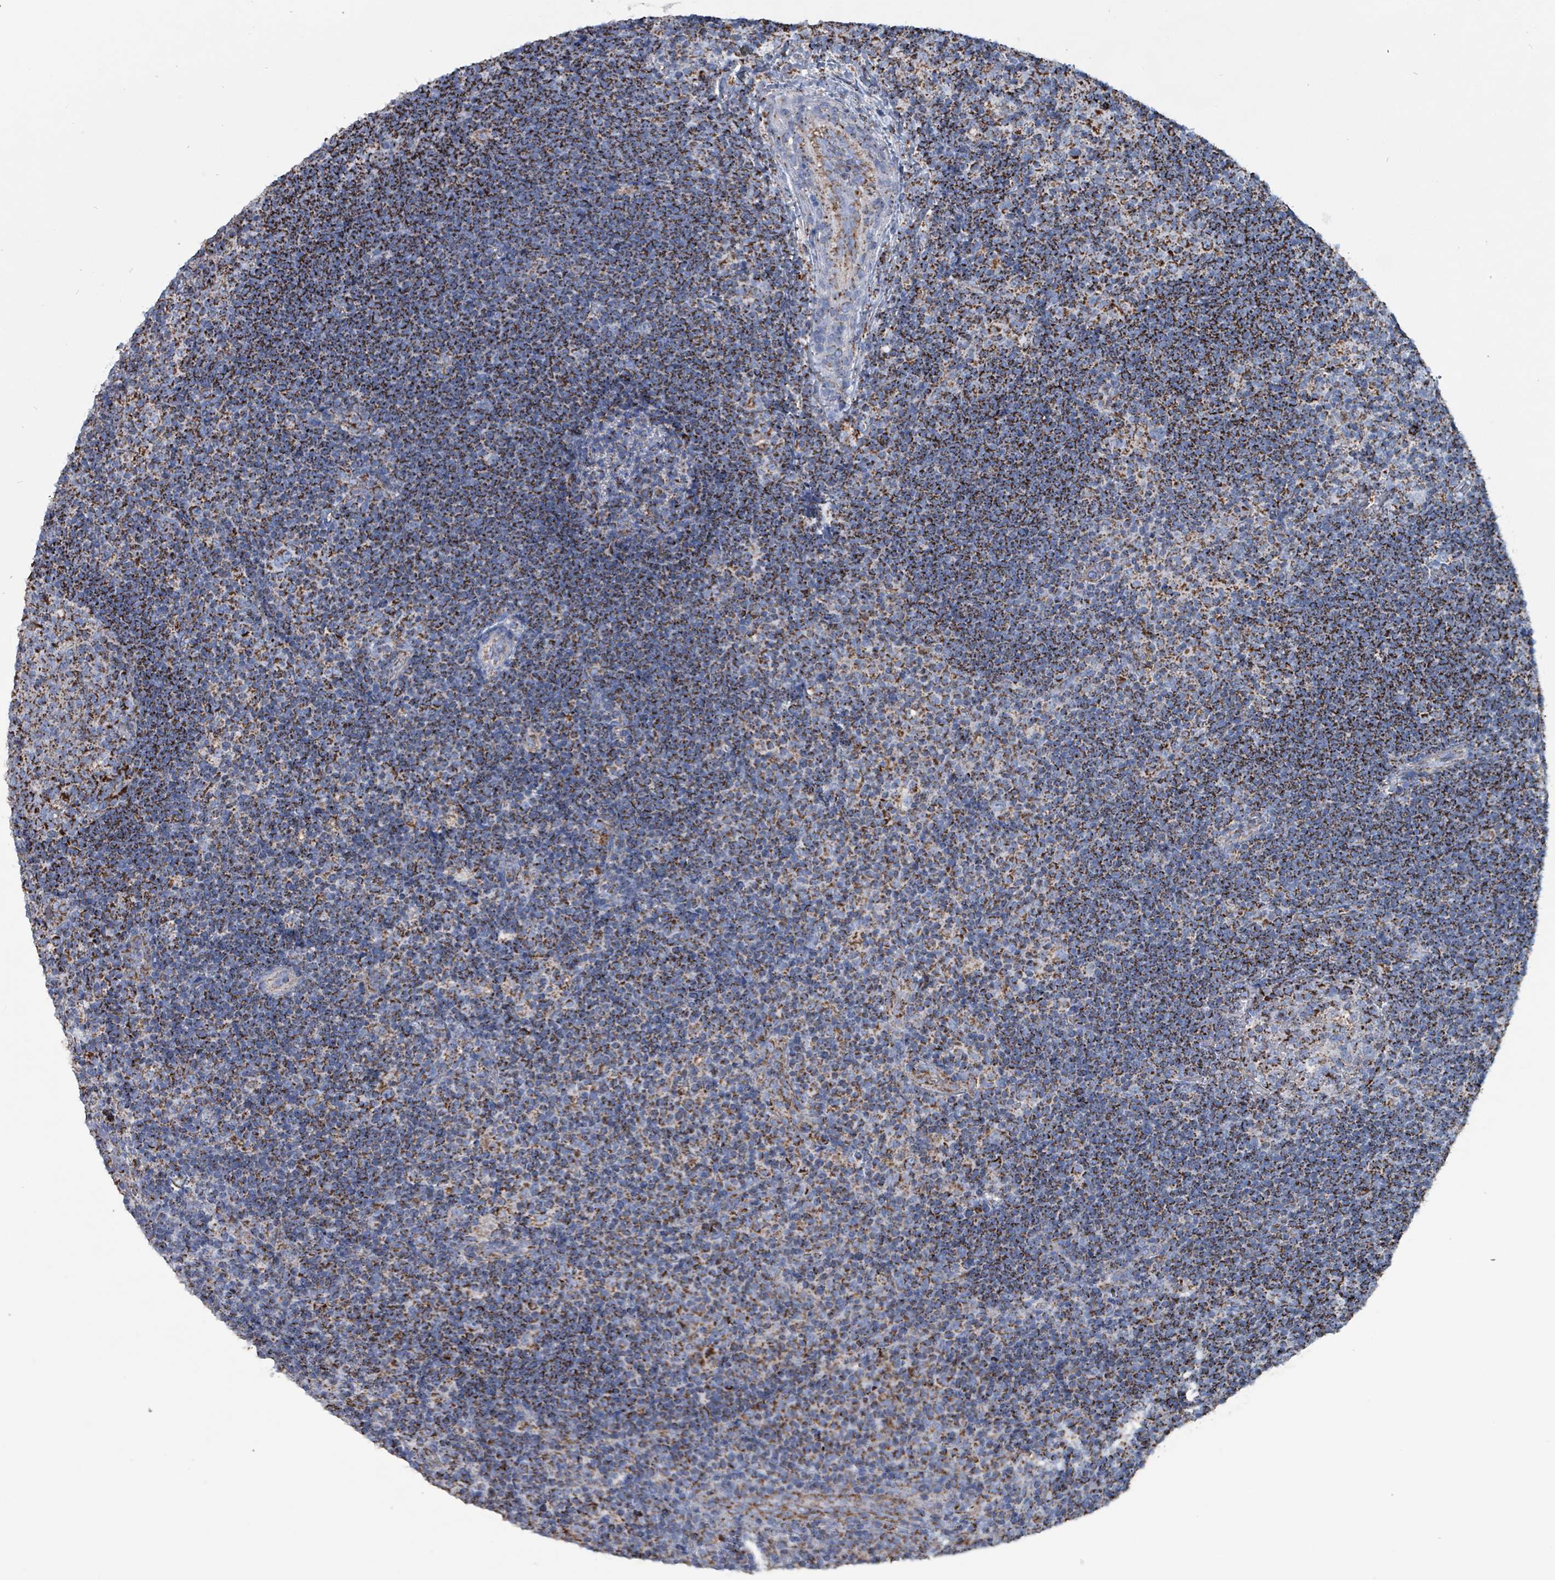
{"staining": {"intensity": "moderate", "quantity": "<25%", "location": "cytoplasmic/membranous"}, "tissue": "lymphoma", "cell_type": "Tumor cells", "image_type": "cancer", "snomed": [{"axis": "morphology", "description": "Hodgkin's disease, NOS"}, {"axis": "topography", "description": "Lymph node"}], "caption": "Human lymphoma stained with a brown dye demonstrates moderate cytoplasmic/membranous positive staining in approximately <25% of tumor cells.", "gene": "IDH3B", "patient": {"sex": "female", "age": 57}}